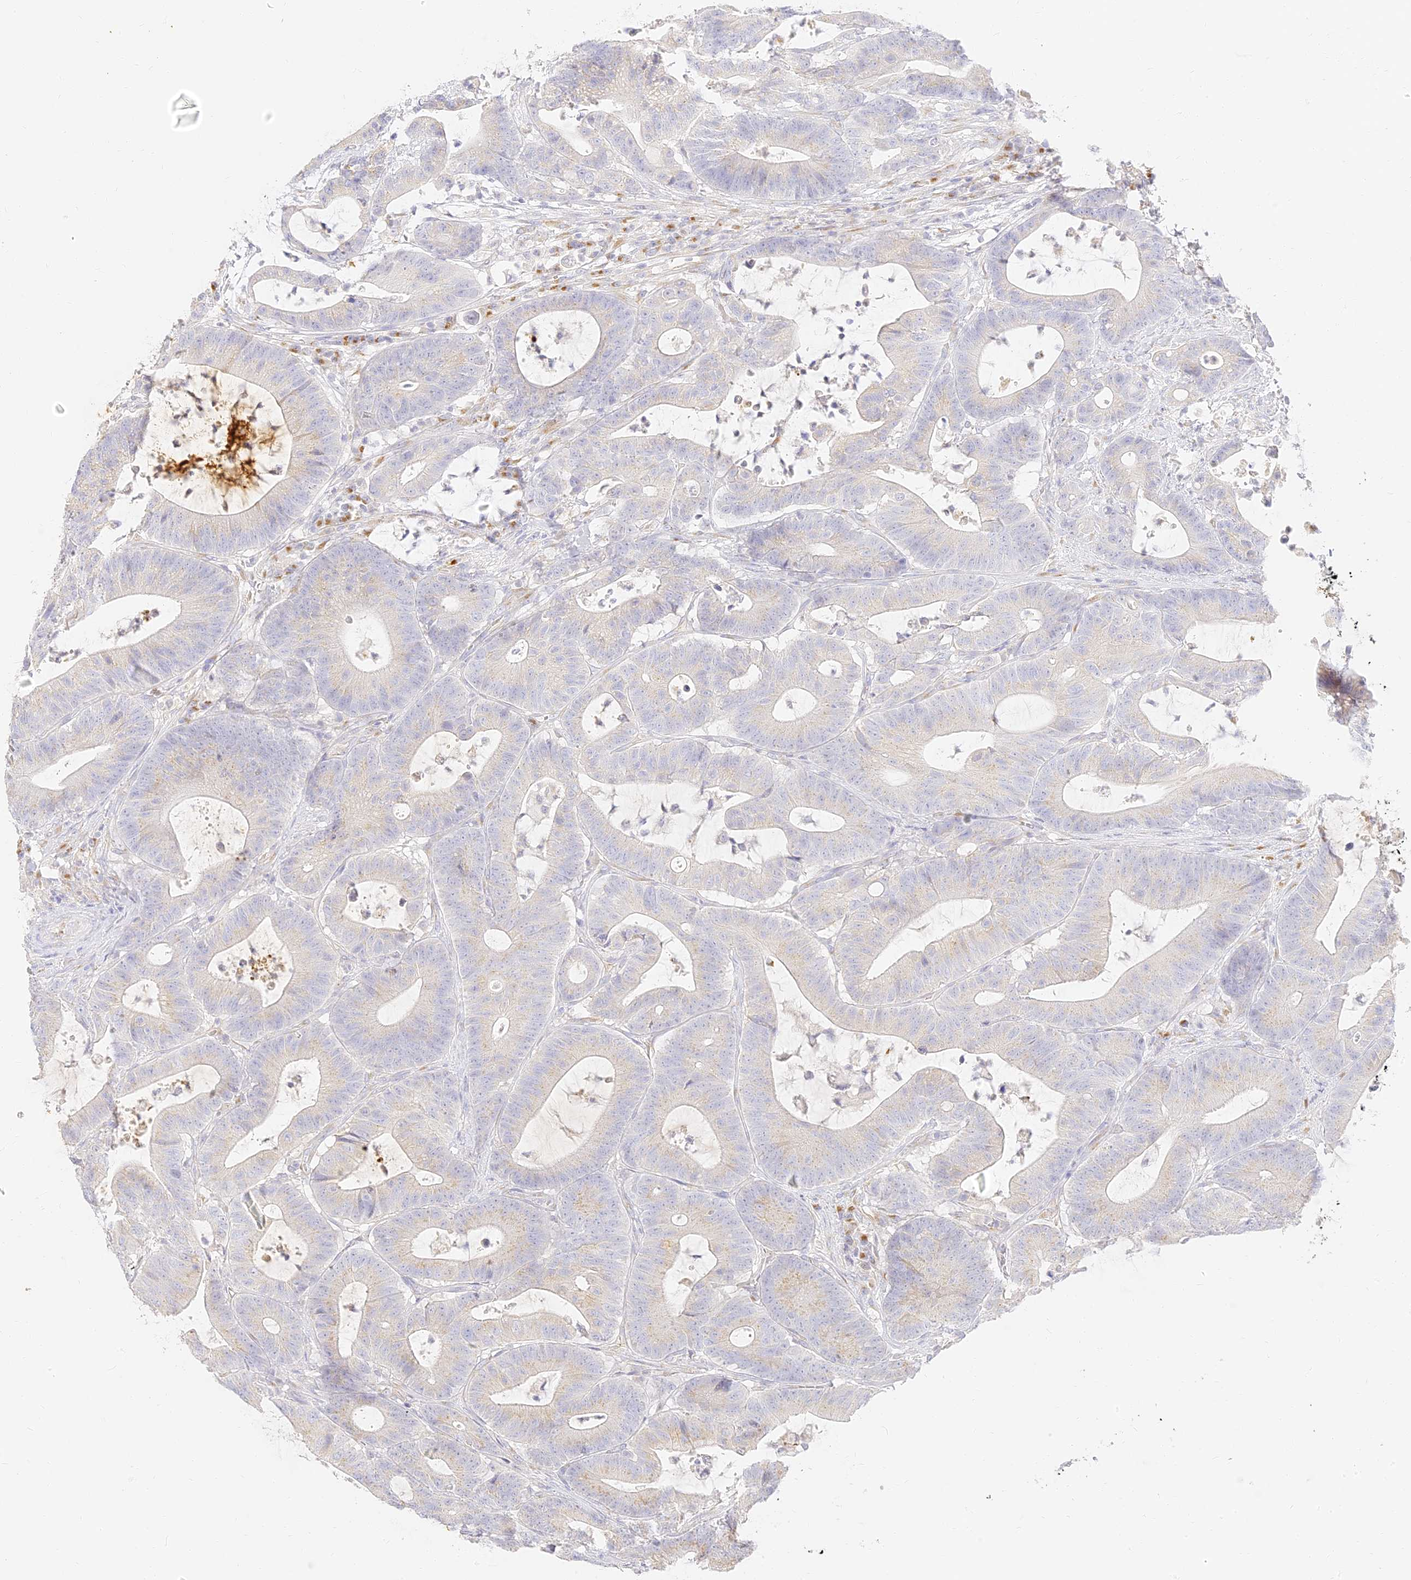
{"staining": {"intensity": "weak", "quantity": "<25%", "location": "cytoplasmic/membranous"}, "tissue": "colorectal cancer", "cell_type": "Tumor cells", "image_type": "cancer", "snomed": [{"axis": "morphology", "description": "Adenocarcinoma, NOS"}, {"axis": "topography", "description": "Colon"}], "caption": "Colorectal adenocarcinoma was stained to show a protein in brown. There is no significant staining in tumor cells.", "gene": "SEC13", "patient": {"sex": "female", "age": 84}}